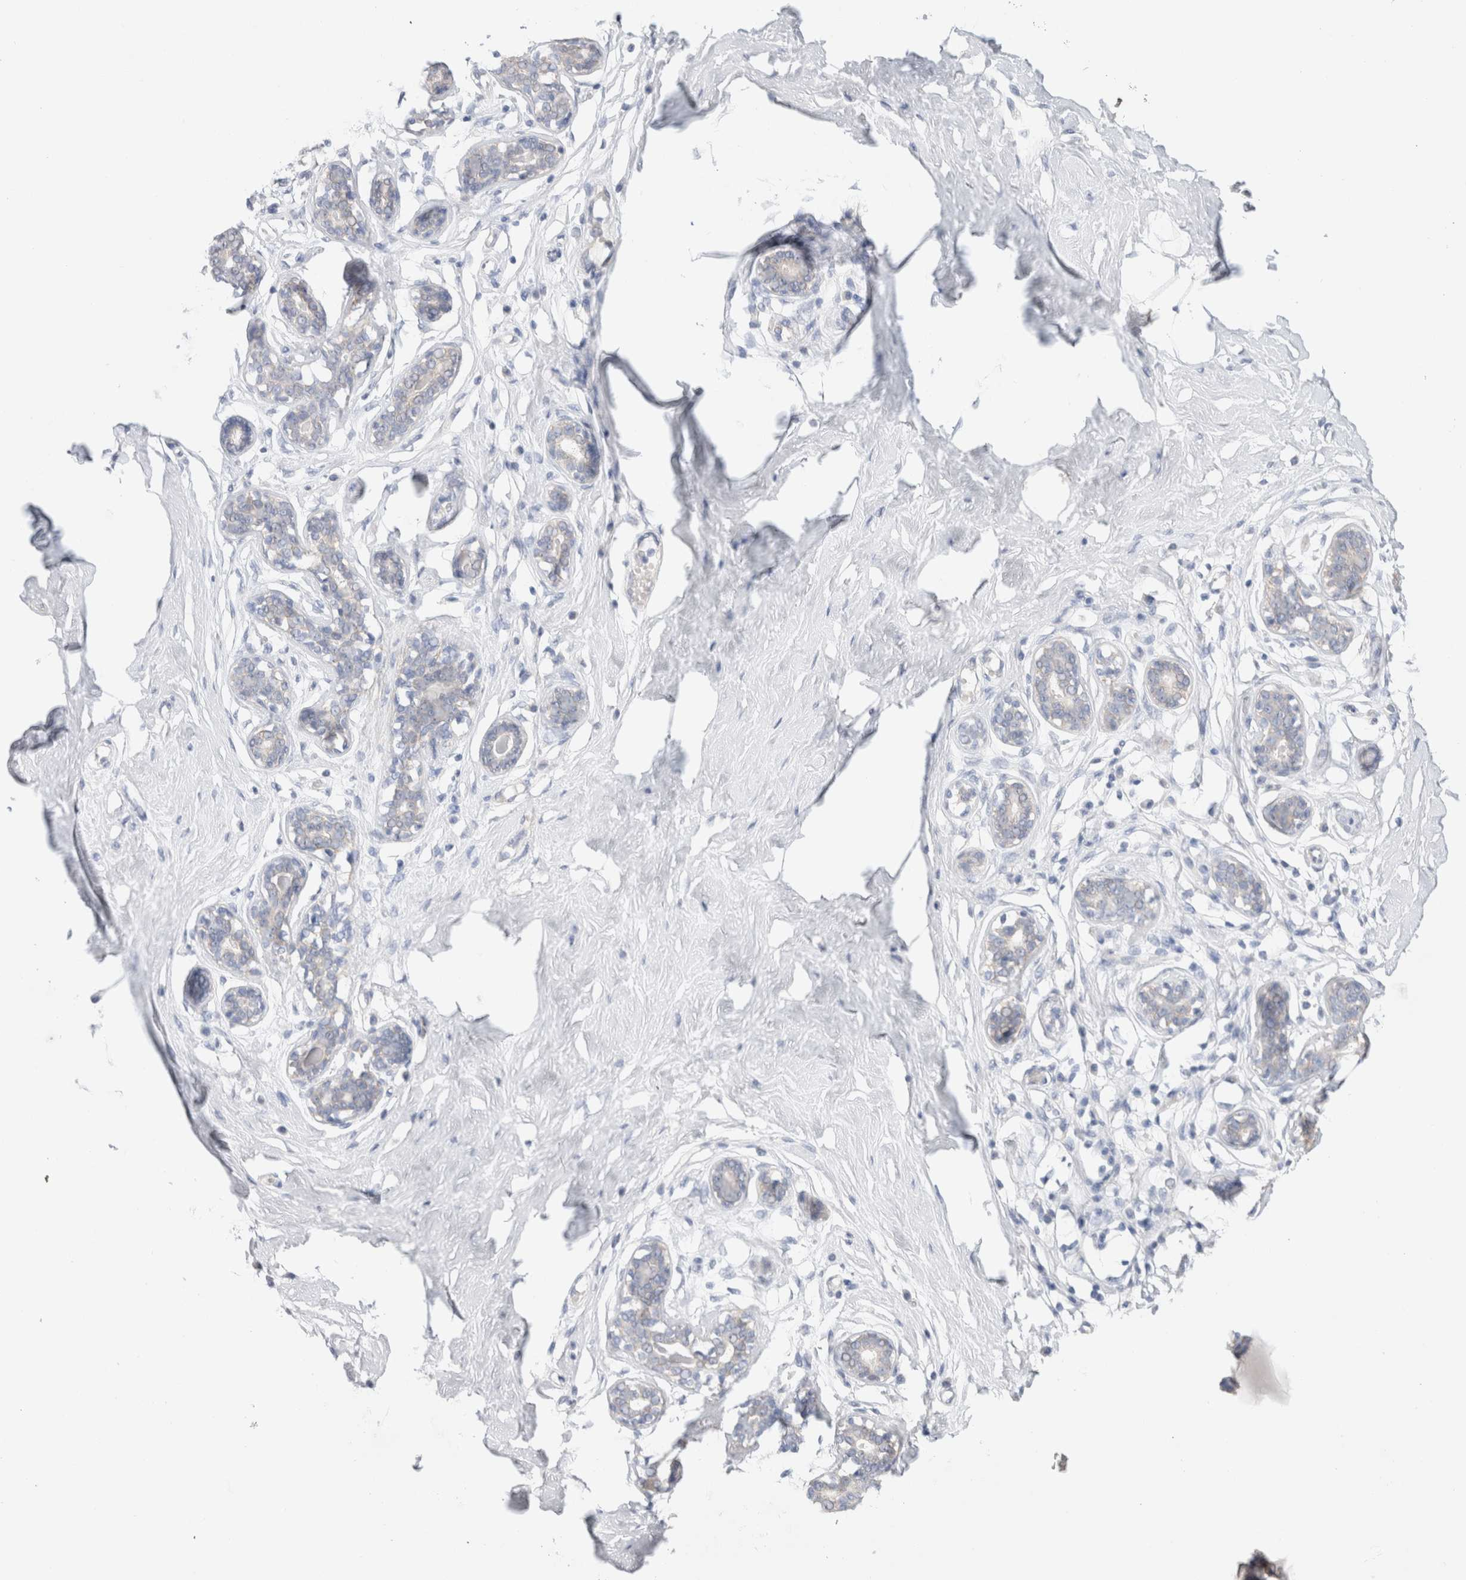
{"staining": {"intensity": "negative", "quantity": "none", "location": "none"}, "tissue": "breast", "cell_type": "Adipocytes", "image_type": "normal", "snomed": [{"axis": "morphology", "description": "Normal tissue, NOS"}, {"axis": "topography", "description": "Breast"}], "caption": "Immunohistochemistry histopathology image of benign breast: breast stained with DAB (3,3'-diaminobenzidine) displays no significant protein positivity in adipocytes.", "gene": "DMD", "patient": {"sex": "female", "age": 23}}